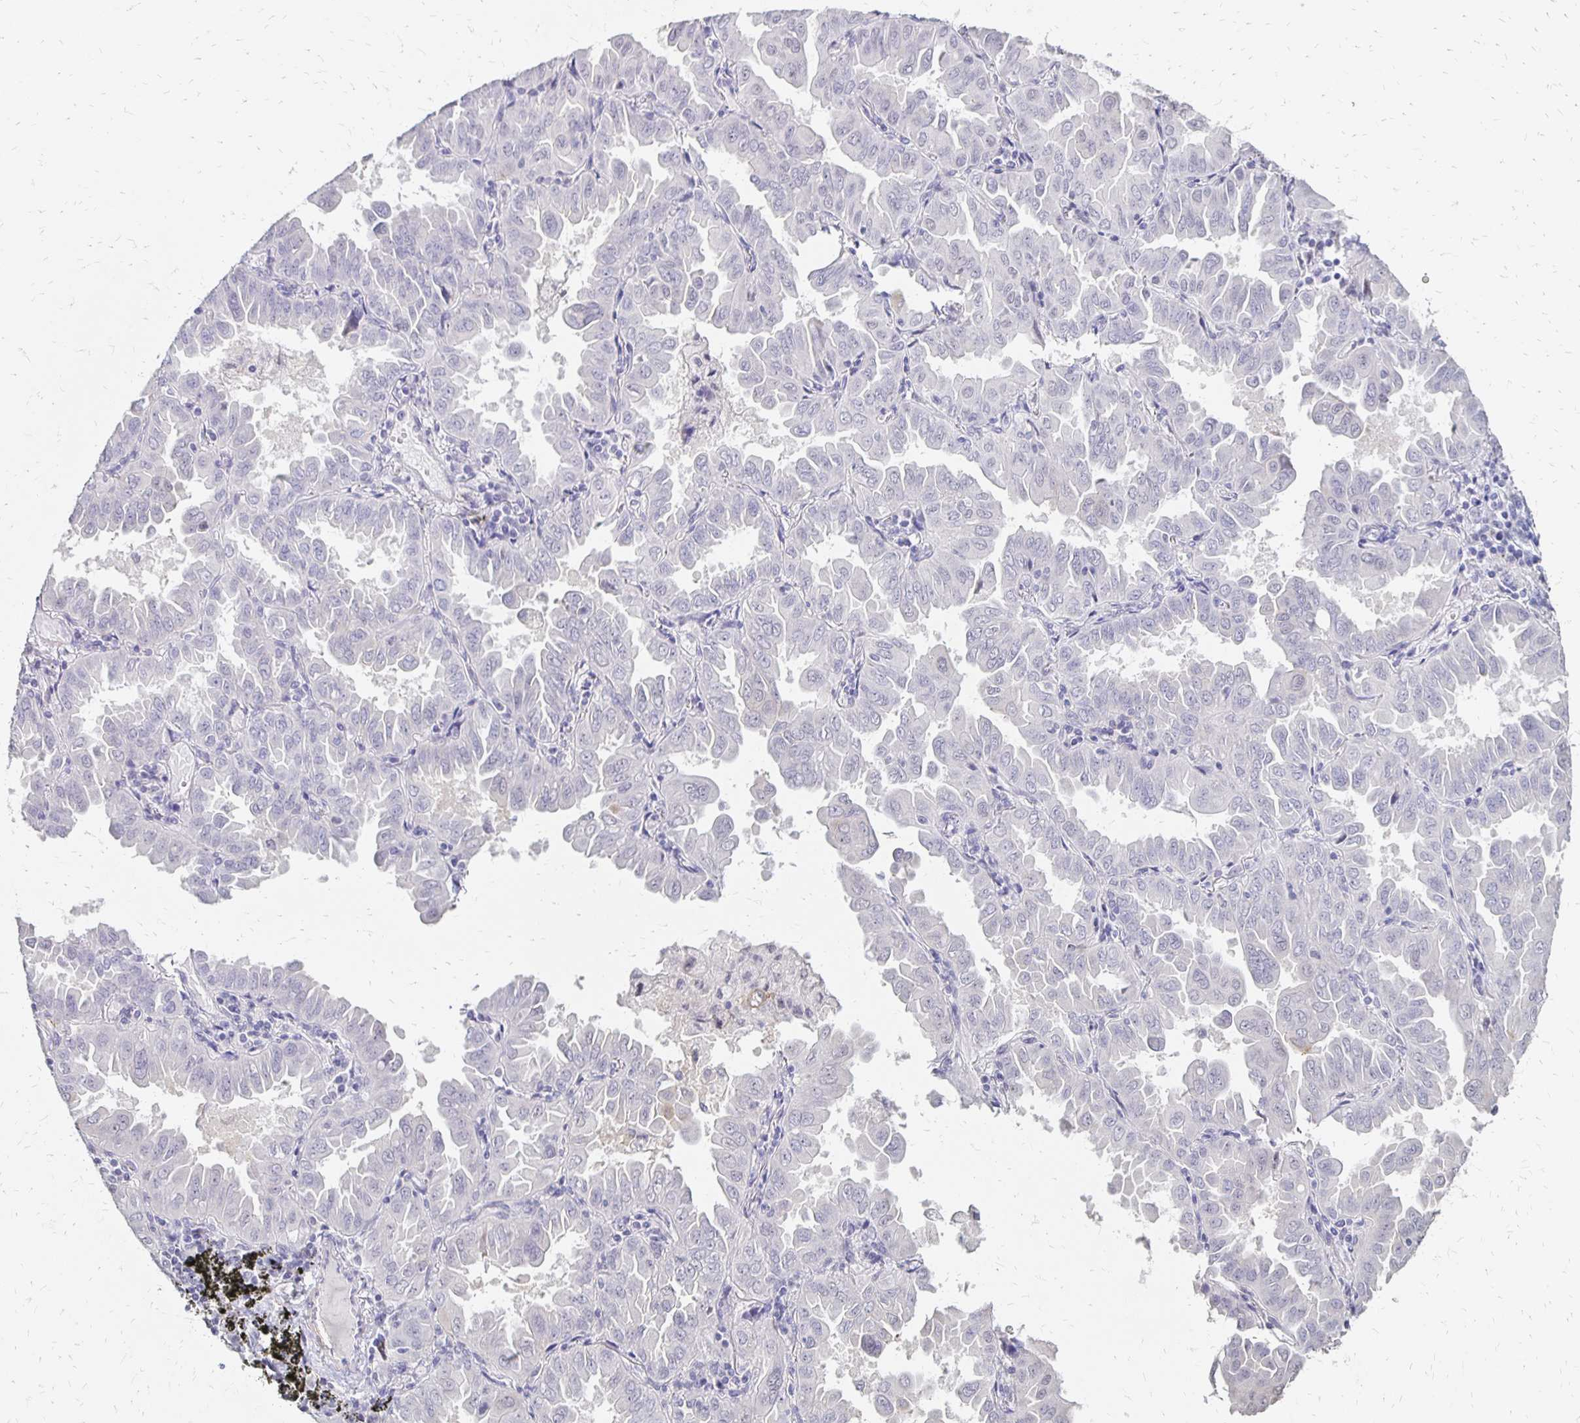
{"staining": {"intensity": "negative", "quantity": "none", "location": "none"}, "tissue": "lung cancer", "cell_type": "Tumor cells", "image_type": "cancer", "snomed": [{"axis": "morphology", "description": "Adenocarcinoma, NOS"}, {"axis": "topography", "description": "Lung"}], "caption": "A high-resolution micrograph shows IHC staining of lung adenocarcinoma, which reveals no significant expression in tumor cells. The staining was performed using DAB to visualize the protein expression in brown, while the nuclei were stained in blue with hematoxylin (Magnification: 20x).", "gene": "ATOSB", "patient": {"sex": "male", "age": 64}}